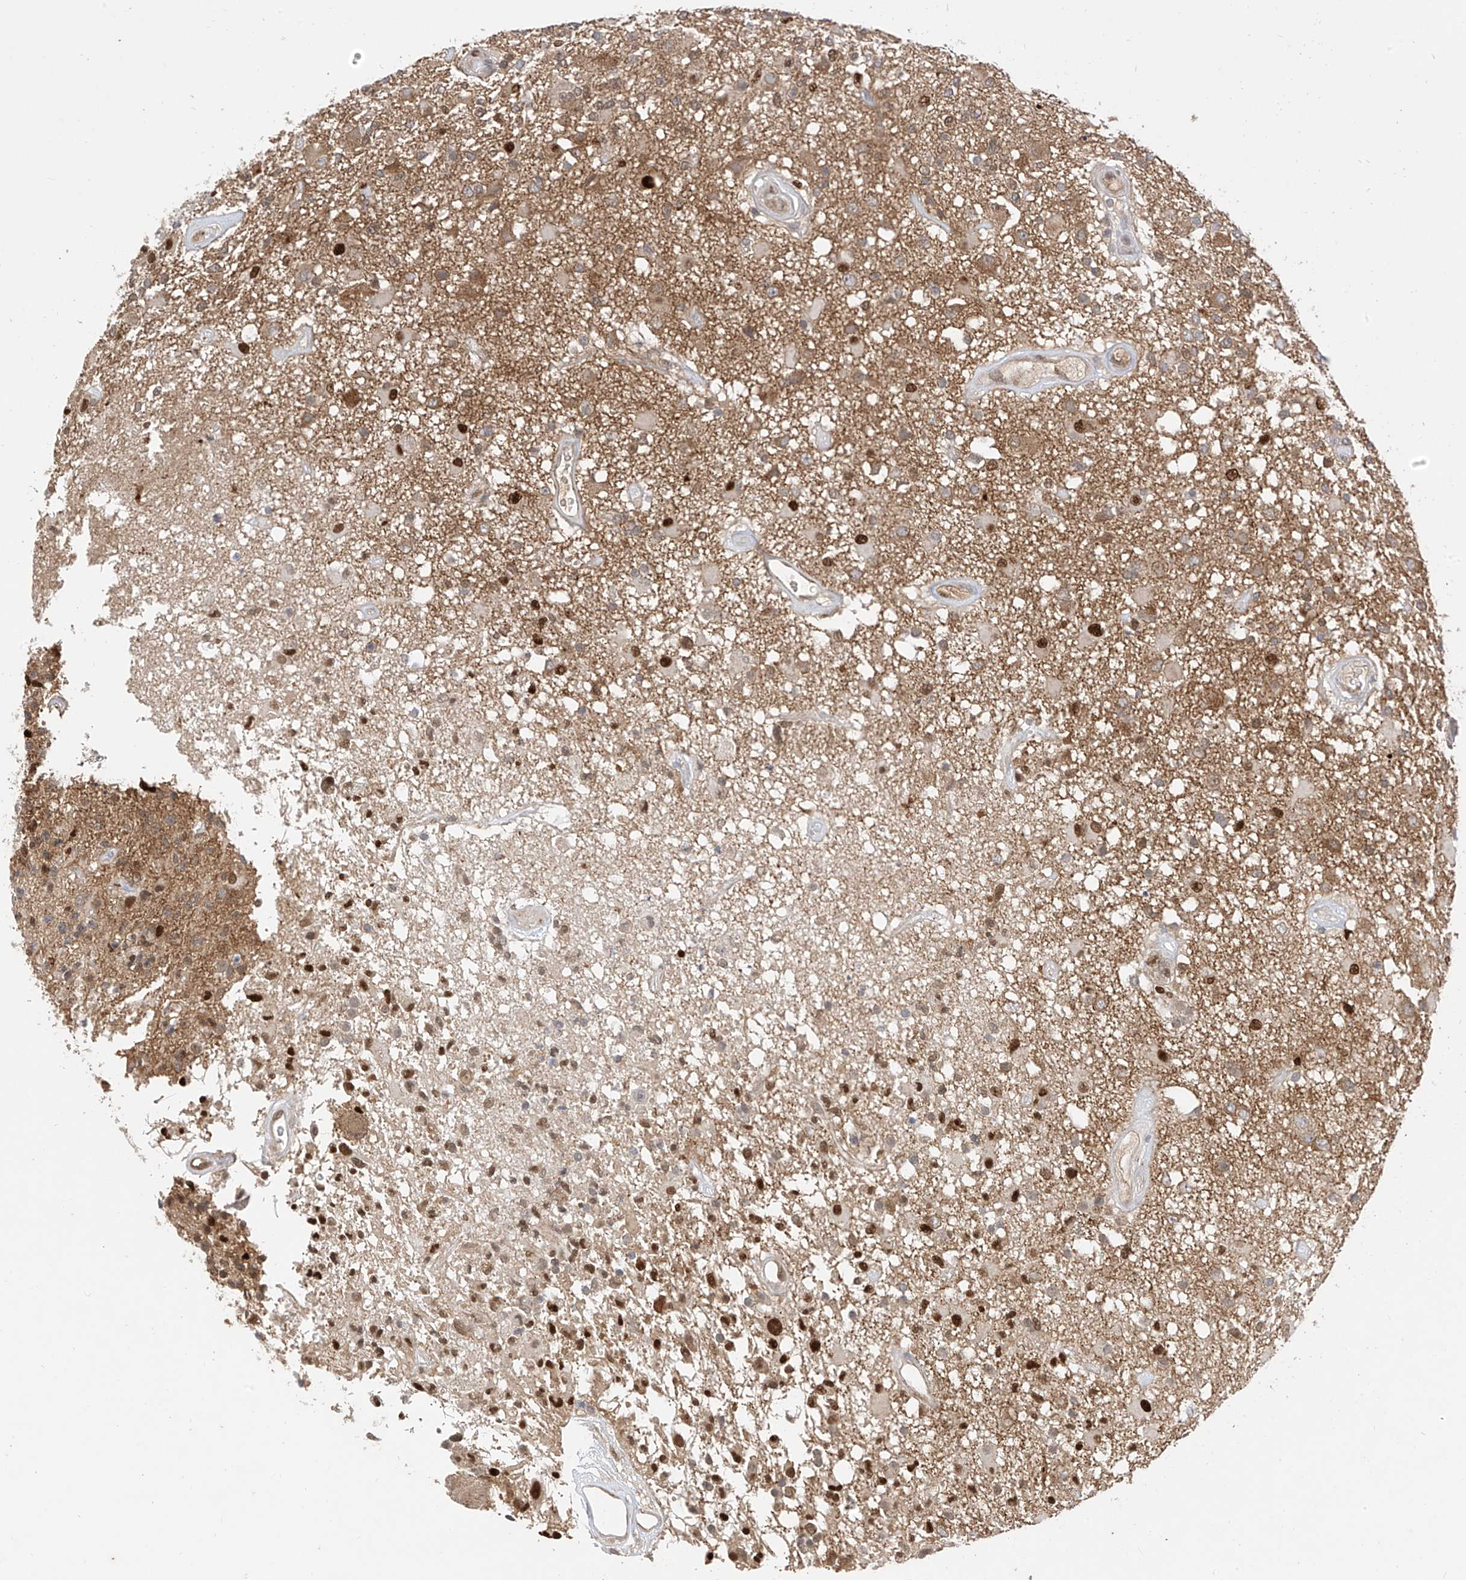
{"staining": {"intensity": "strong", "quantity": "25%-75%", "location": "nuclear"}, "tissue": "glioma", "cell_type": "Tumor cells", "image_type": "cancer", "snomed": [{"axis": "morphology", "description": "Glioma, malignant, High grade"}, {"axis": "morphology", "description": "Glioblastoma, NOS"}, {"axis": "topography", "description": "Brain"}], "caption": "Protein expression analysis of human glioma reveals strong nuclear staining in approximately 25%-75% of tumor cells. Immunohistochemistry stains the protein of interest in brown and the nuclei are stained blue.", "gene": "MRTFA", "patient": {"sex": "male", "age": 60}}